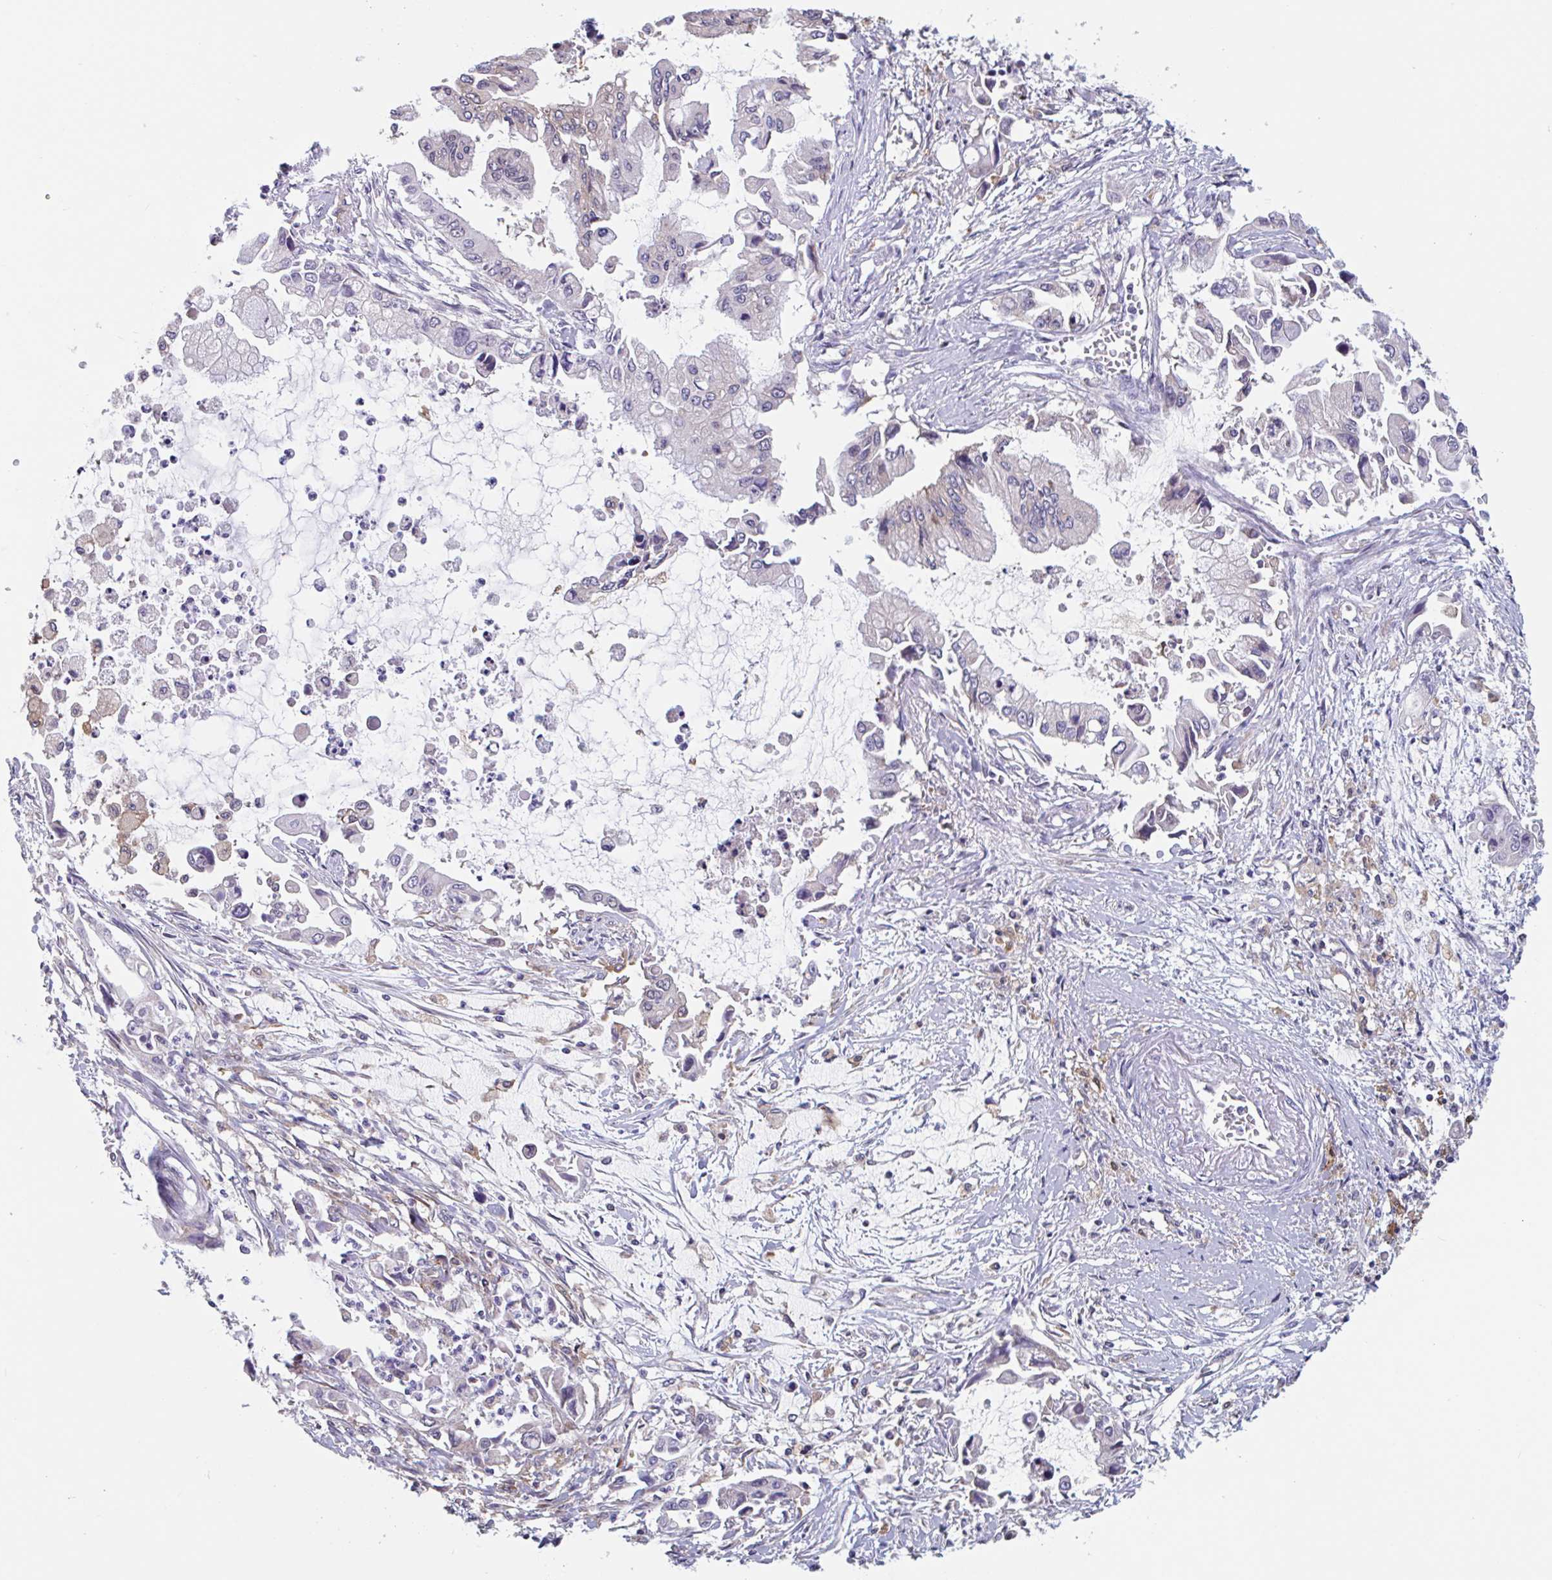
{"staining": {"intensity": "negative", "quantity": "none", "location": "none"}, "tissue": "pancreatic cancer", "cell_type": "Tumor cells", "image_type": "cancer", "snomed": [{"axis": "morphology", "description": "Adenocarcinoma, NOS"}, {"axis": "topography", "description": "Pancreas"}], "caption": "Tumor cells are negative for protein expression in human adenocarcinoma (pancreatic).", "gene": "SNX8", "patient": {"sex": "male", "age": 84}}